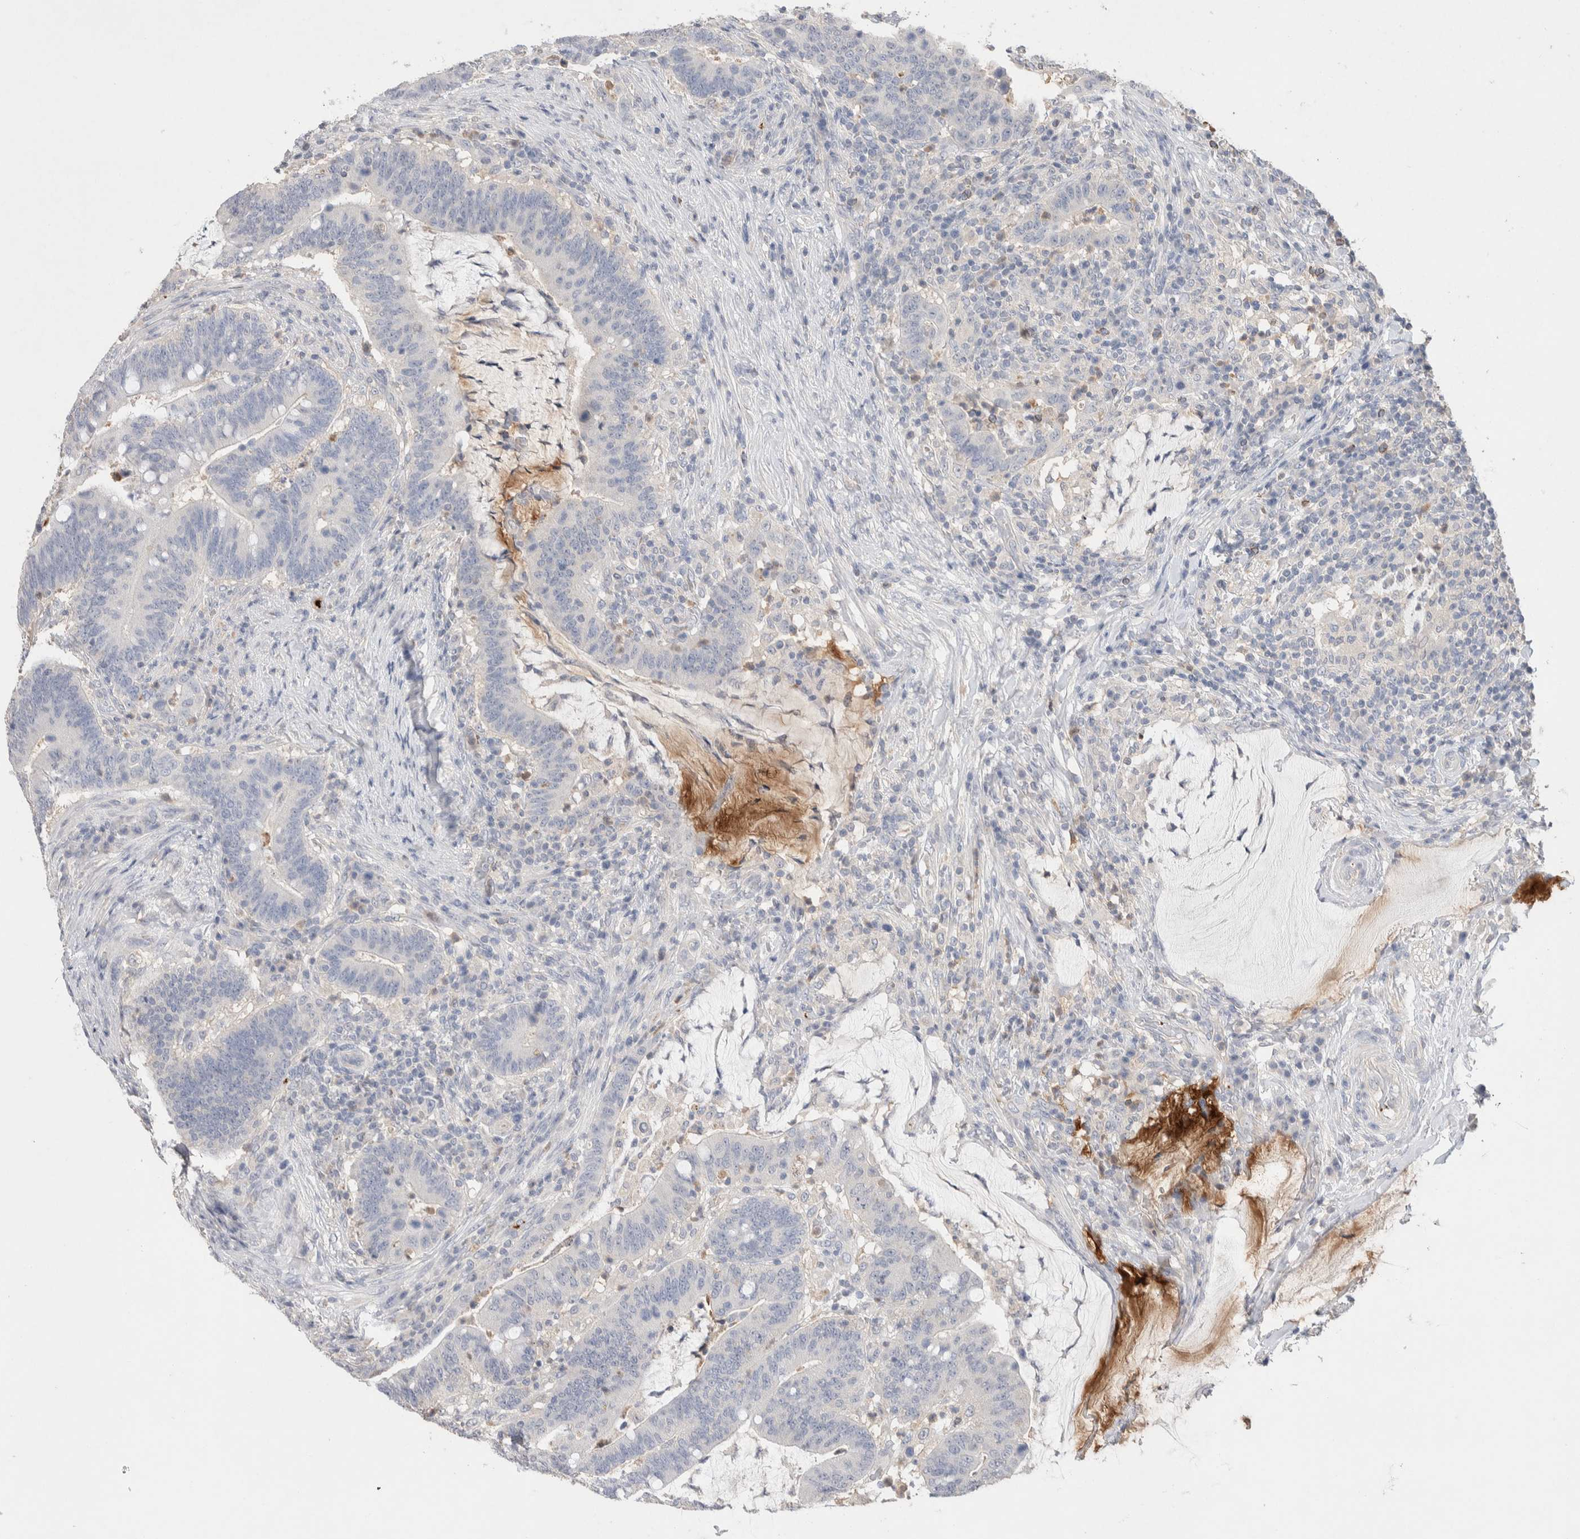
{"staining": {"intensity": "negative", "quantity": "none", "location": "none"}, "tissue": "colorectal cancer", "cell_type": "Tumor cells", "image_type": "cancer", "snomed": [{"axis": "morphology", "description": "Normal tissue, NOS"}, {"axis": "morphology", "description": "Adenocarcinoma, NOS"}, {"axis": "topography", "description": "Colon"}], "caption": "Immunohistochemistry (IHC) photomicrograph of neoplastic tissue: colorectal adenocarcinoma stained with DAB shows no significant protein staining in tumor cells.", "gene": "FFAR2", "patient": {"sex": "female", "age": 66}}